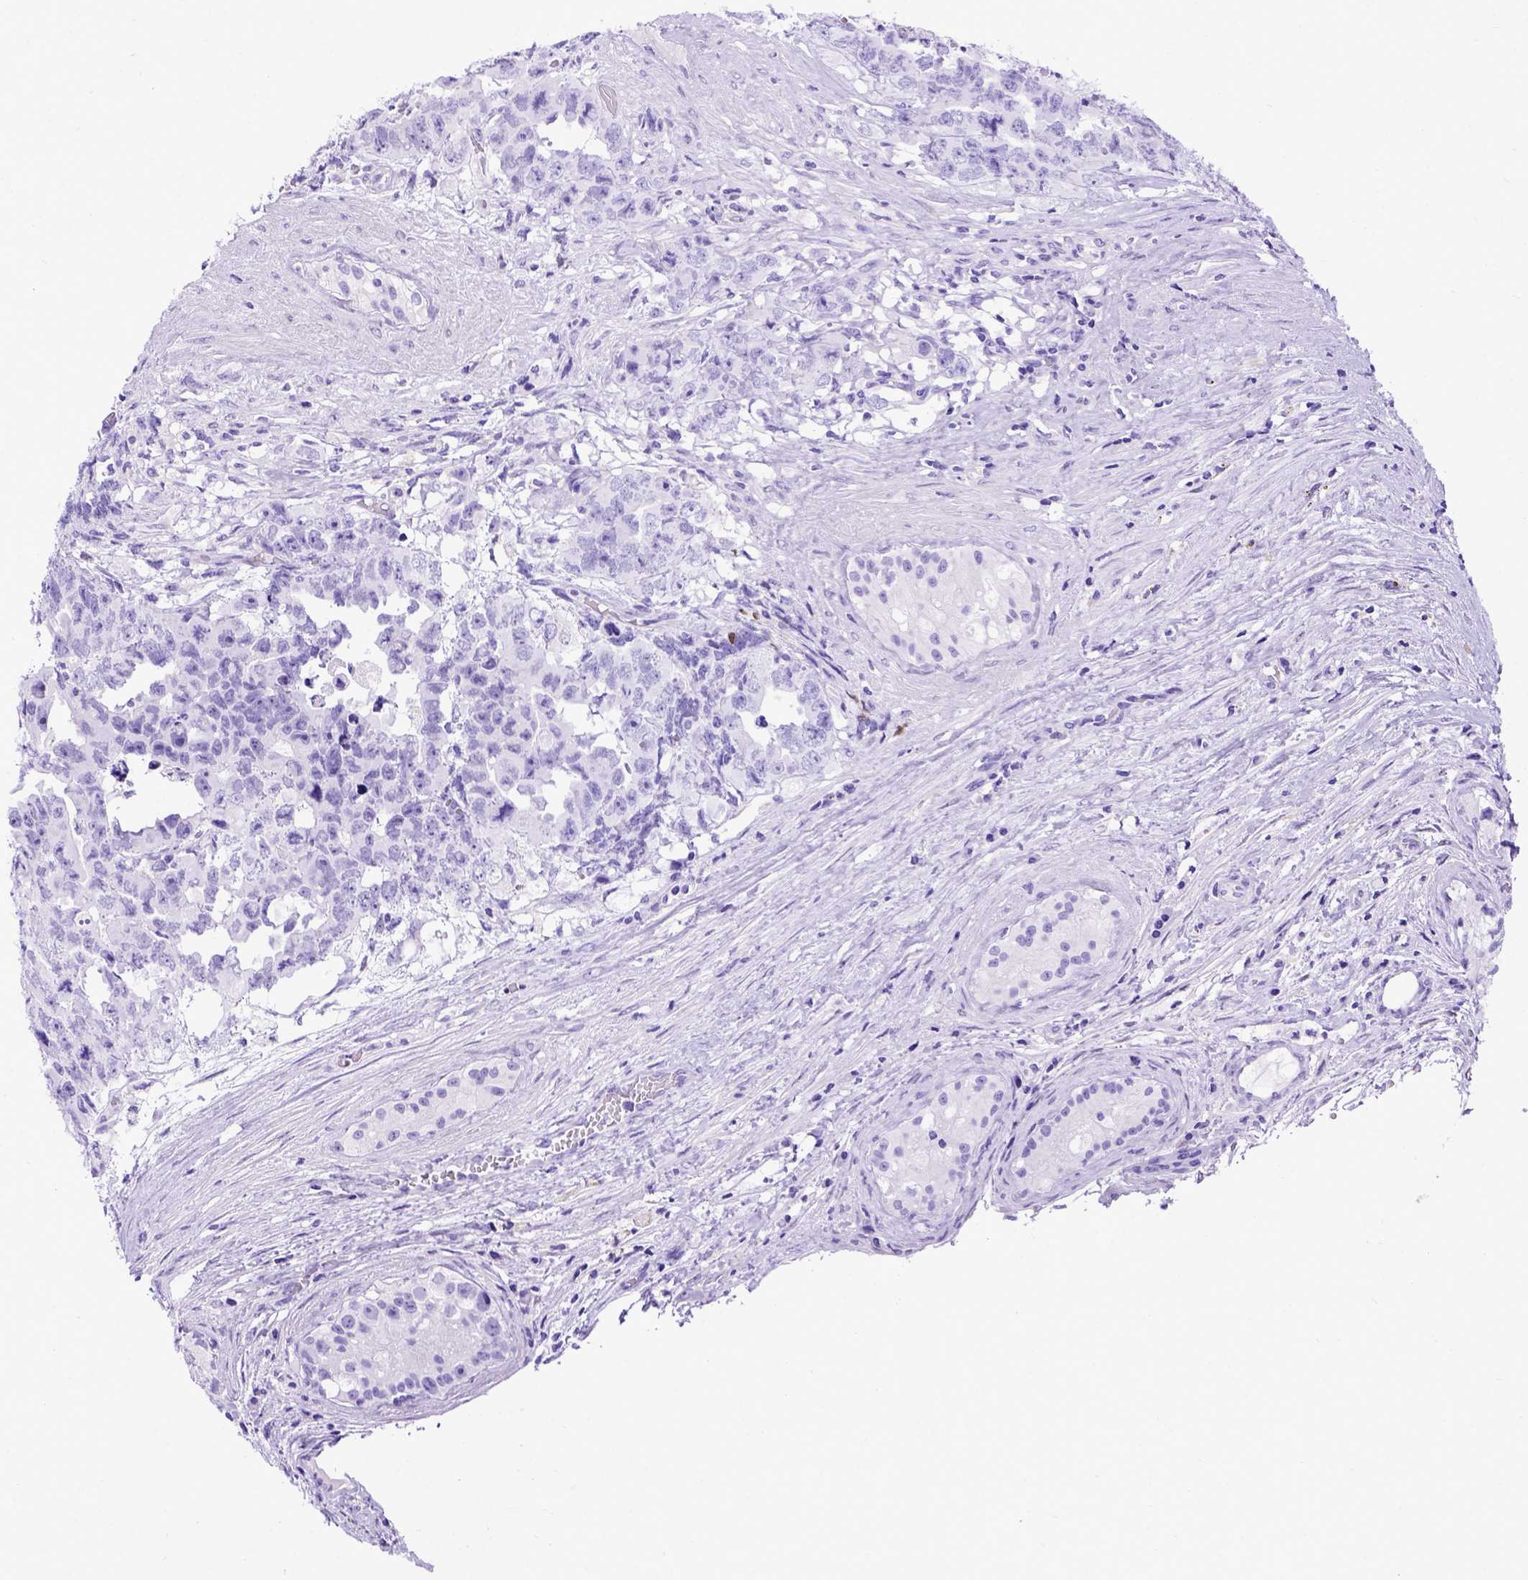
{"staining": {"intensity": "negative", "quantity": "none", "location": "none"}, "tissue": "testis cancer", "cell_type": "Tumor cells", "image_type": "cancer", "snomed": [{"axis": "morphology", "description": "Carcinoma, Embryonal, NOS"}, {"axis": "topography", "description": "Testis"}], "caption": "Immunohistochemistry (IHC) of testis cancer reveals no positivity in tumor cells. Nuclei are stained in blue.", "gene": "MEOX2", "patient": {"sex": "male", "age": 24}}